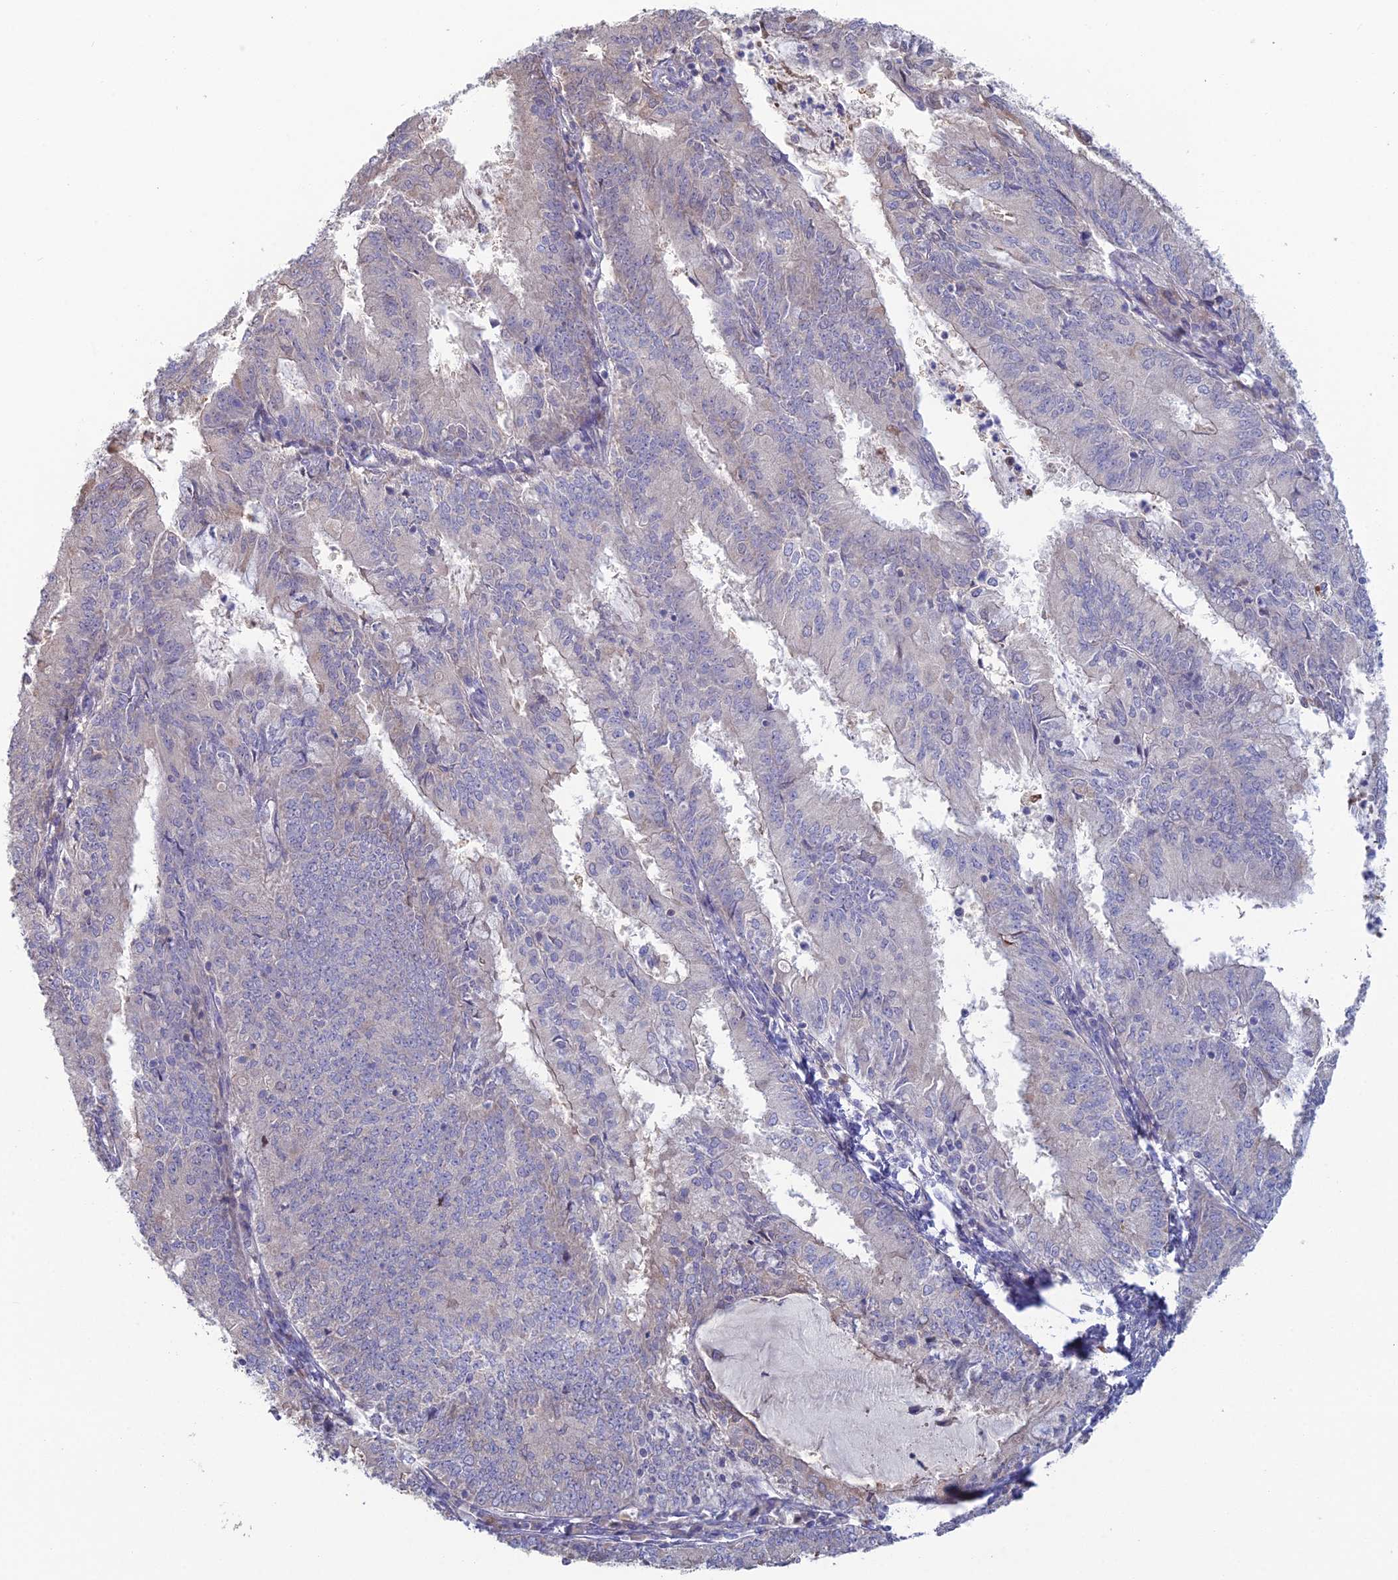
{"staining": {"intensity": "negative", "quantity": "none", "location": "none"}, "tissue": "endometrial cancer", "cell_type": "Tumor cells", "image_type": "cancer", "snomed": [{"axis": "morphology", "description": "Adenocarcinoma, NOS"}, {"axis": "topography", "description": "Endometrium"}], "caption": "An IHC image of endometrial cancer is shown. There is no staining in tumor cells of endometrial cancer.", "gene": "ARL16", "patient": {"sex": "female", "age": 57}}